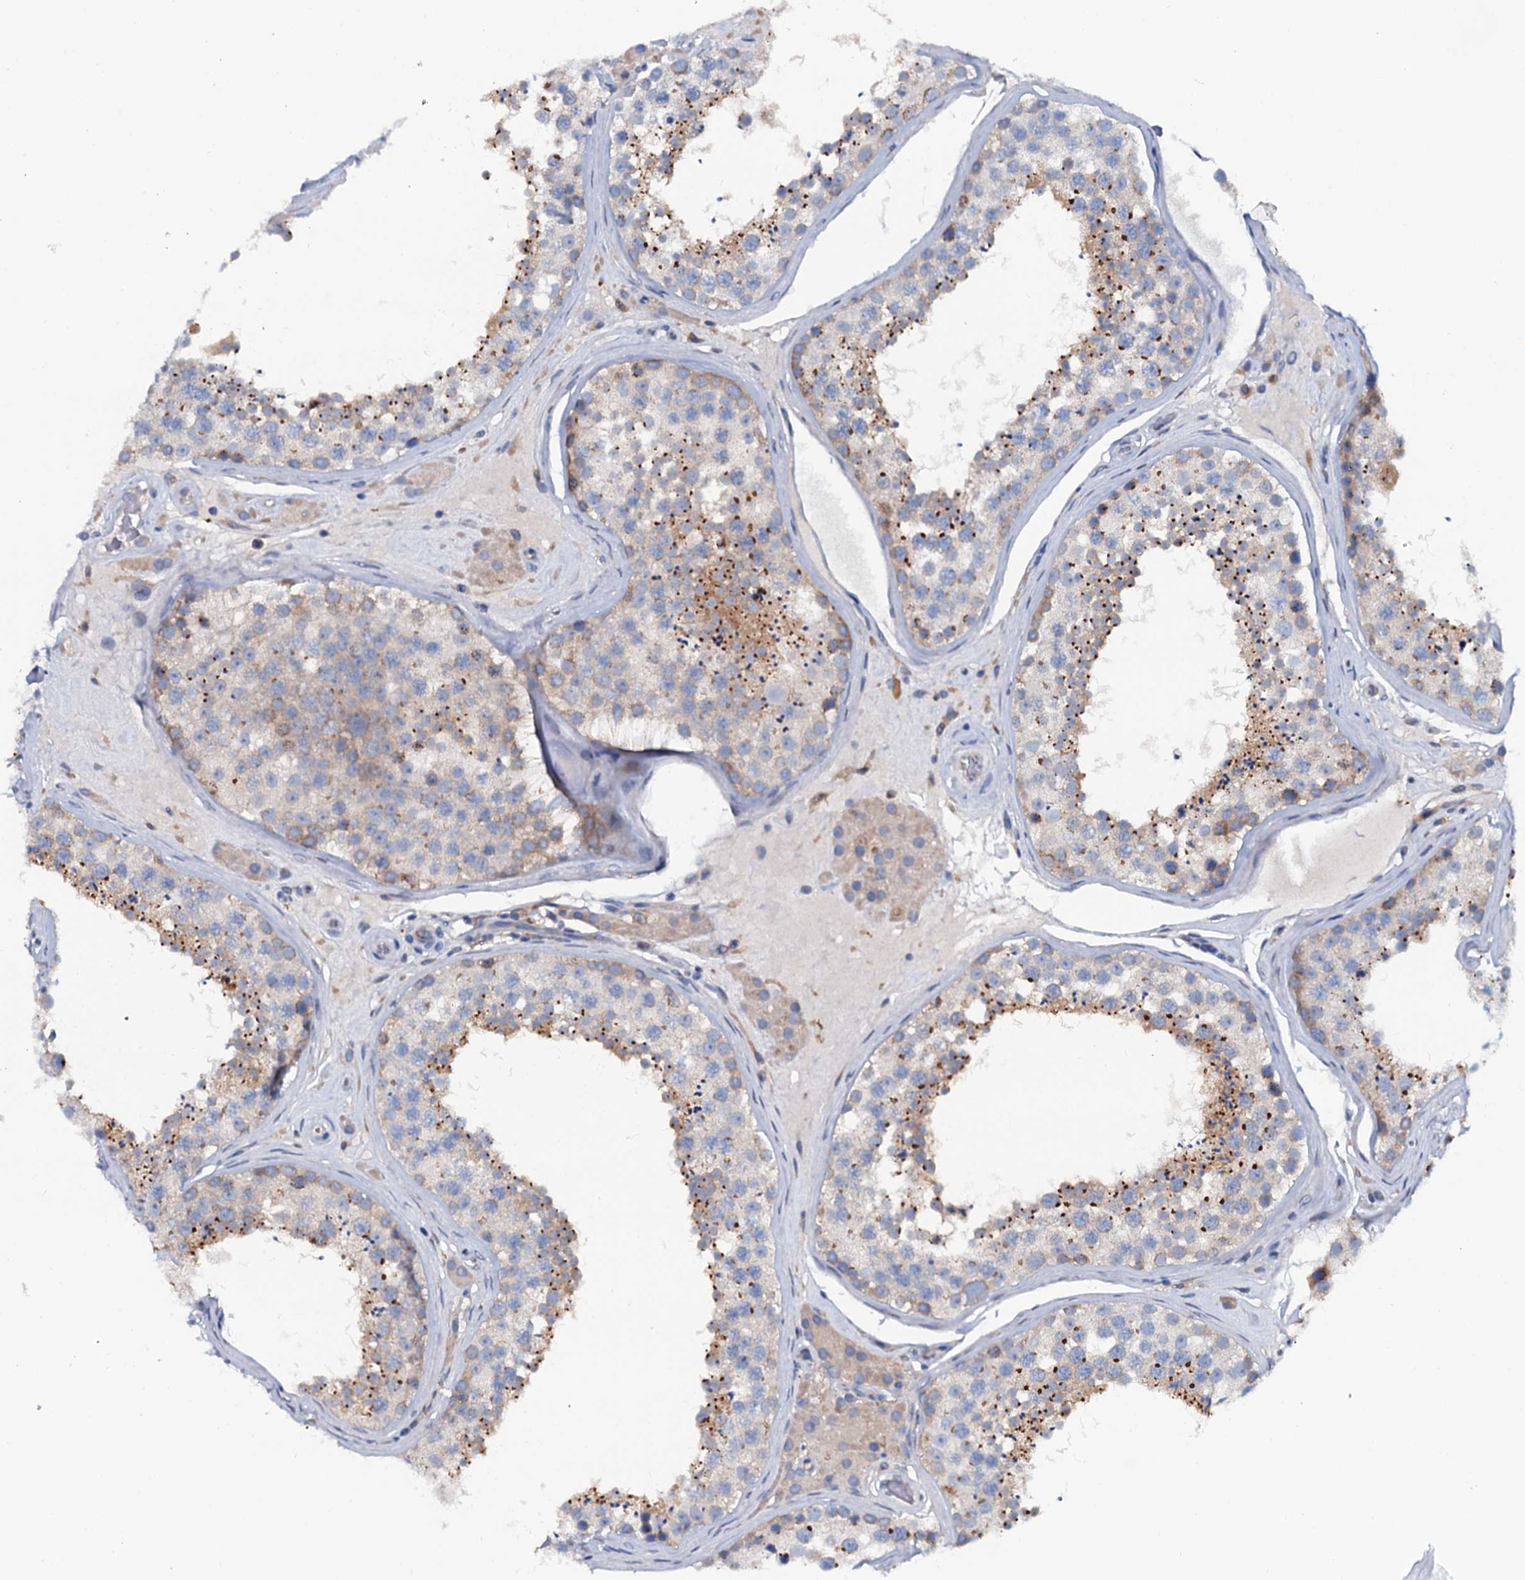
{"staining": {"intensity": "strong", "quantity": "25%-75%", "location": "cytoplasmic/membranous"}, "tissue": "testis", "cell_type": "Cells in seminiferous ducts", "image_type": "normal", "snomed": [{"axis": "morphology", "description": "Normal tissue, NOS"}, {"axis": "topography", "description": "Testis"}], "caption": "Immunohistochemical staining of unremarkable human testis exhibits strong cytoplasmic/membranous protein expression in about 25%-75% of cells in seminiferous ducts. (IHC, brightfield microscopy, high magnification).", "gene": "OTOL1", "patient": {"sex": "male", "age": 46}}